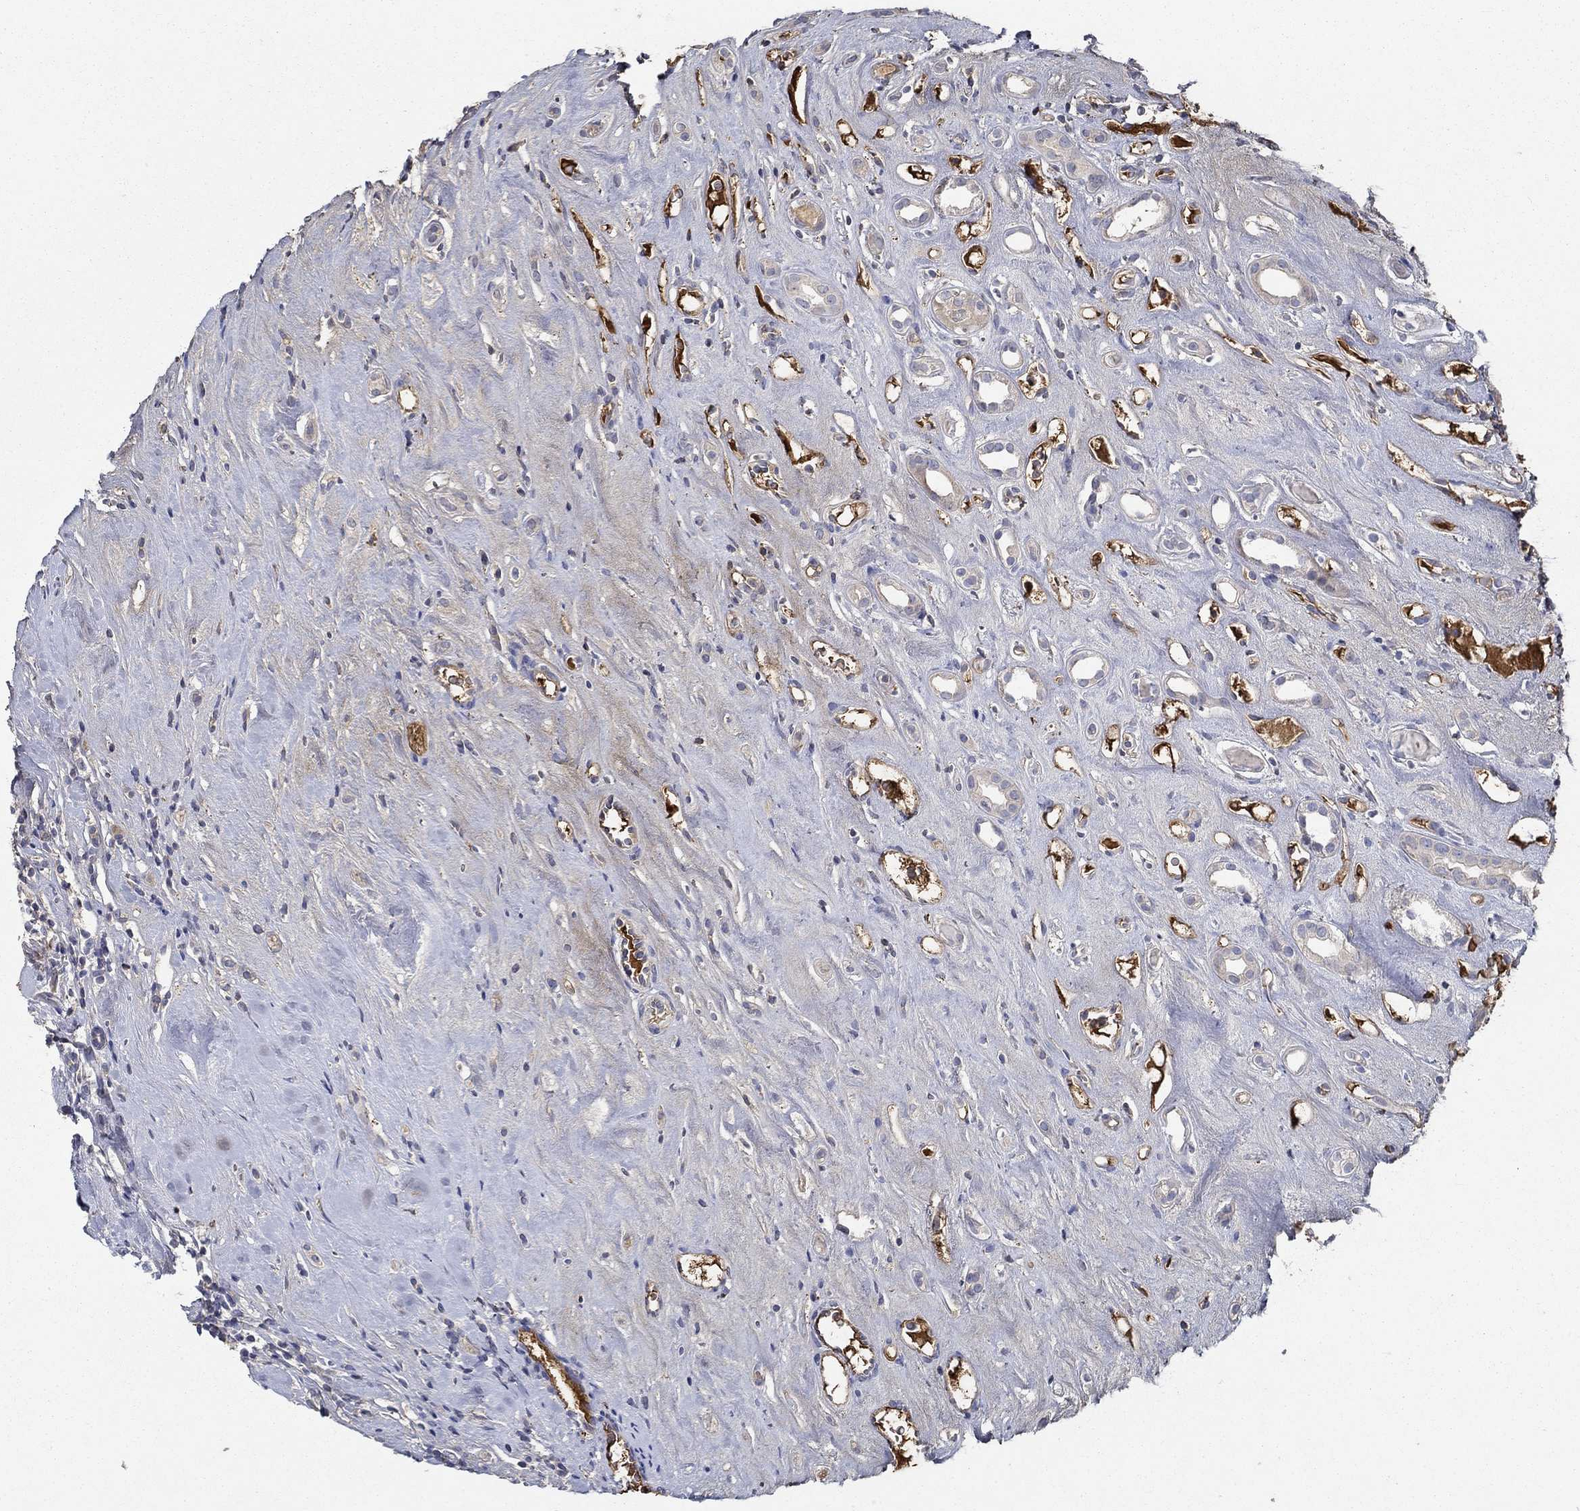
{"staining": {"intensity": "negative", "quantity": "none", "location": "none"}, "tissue": "renal cancer", "cell_type": "Tumor cells", "image_type": "cancer", "snomed": [{"axis": "morphology", "description": "Adenocarcinoma, NOS"}, {"axis": "topography", "description": "Kidney"}], "caption": "Photomicrograph shows no protein staining in tumor cells of adenocarcinoma (renal) tissue.", "gene": "IL10", "patient": {"sex": "female", "age": 89}}